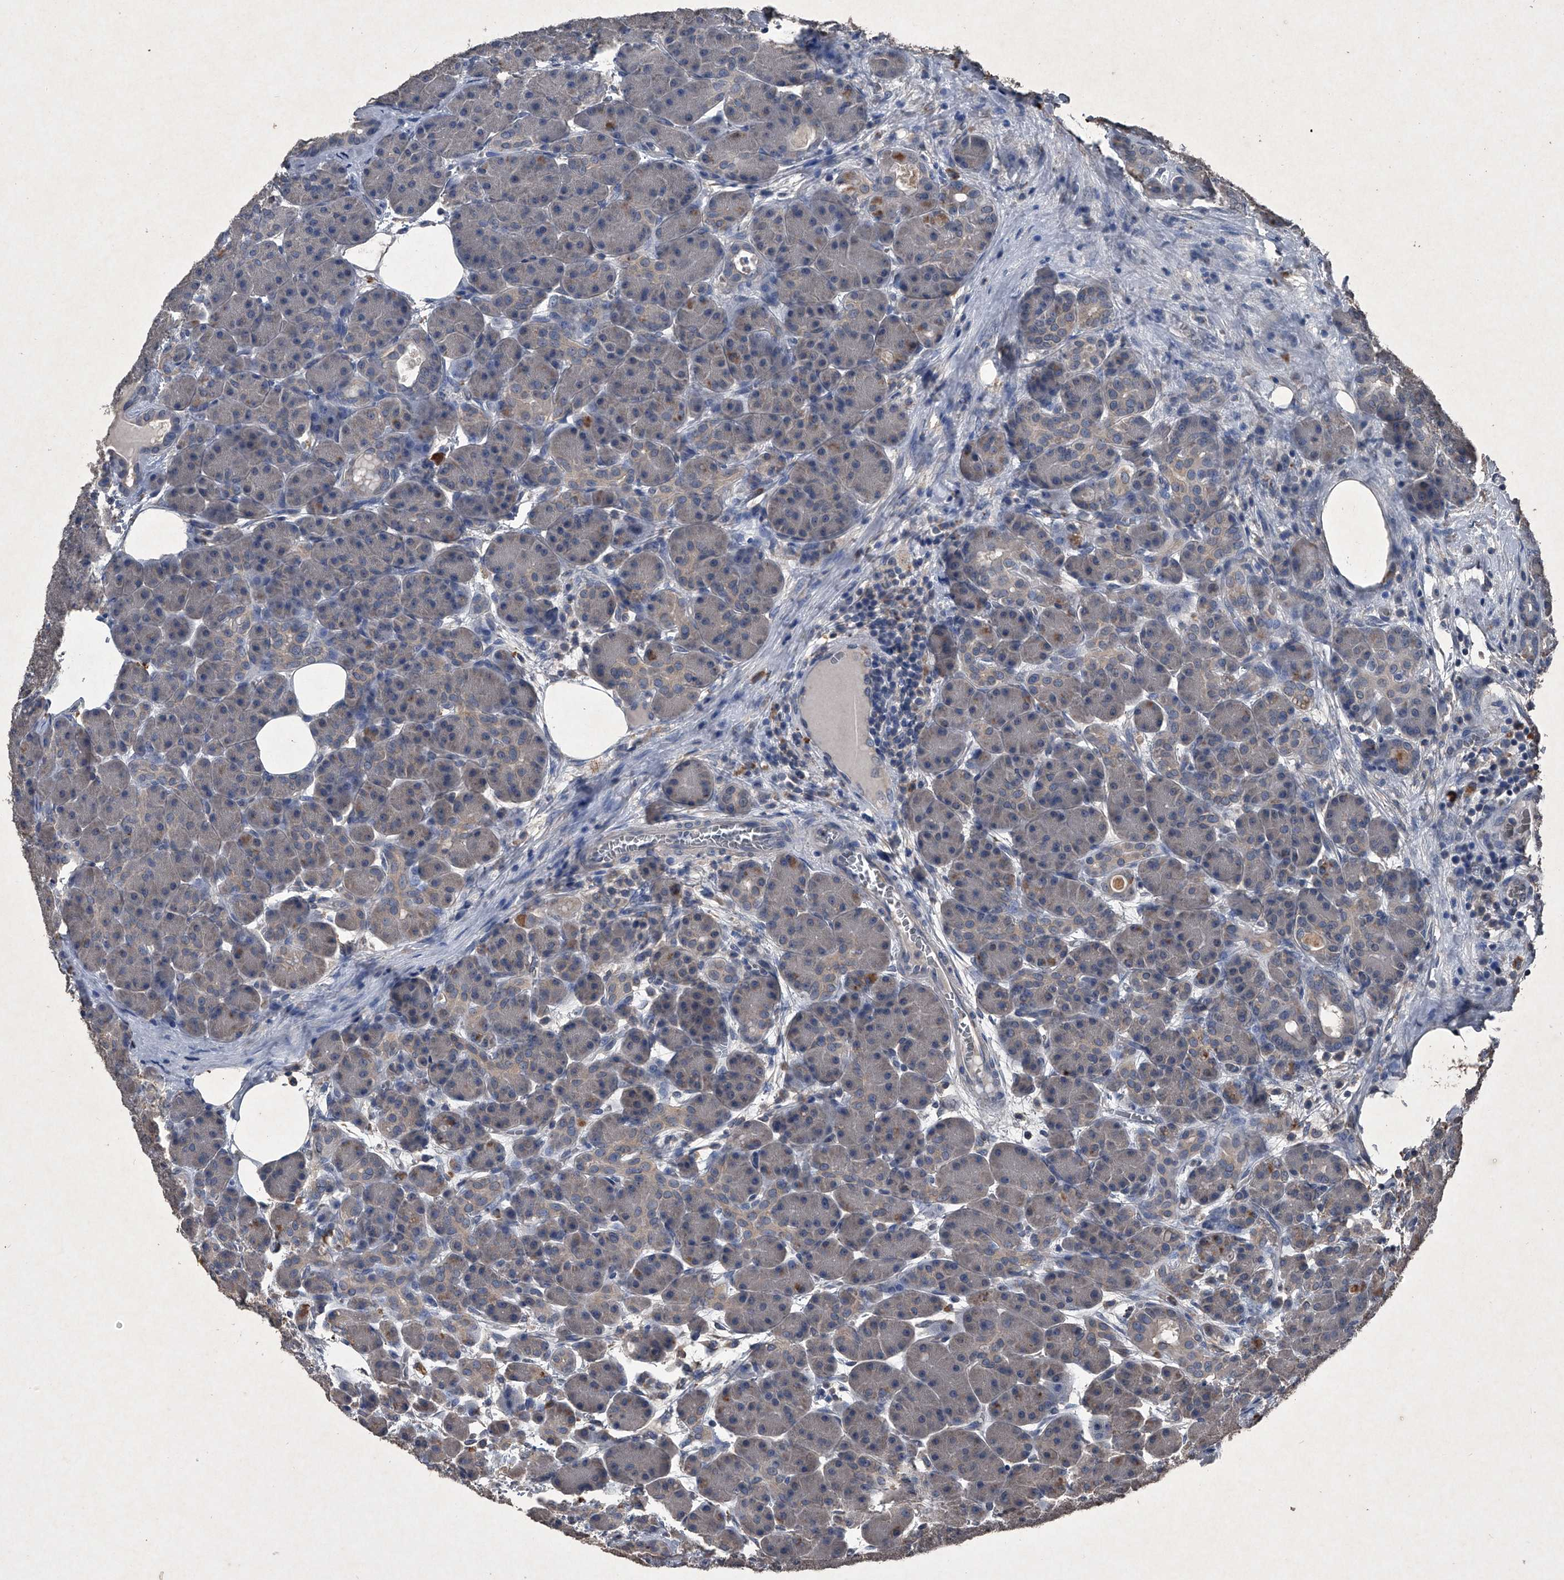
{"staining": {"intensity": "negative", "quantity": "none", "location": "none"}, "tissue": "pancreas", "cell_type": "Exocrine glandular cells", "image_type": "normal", "snomed": [{"axis": "morphology", "description": "Normal tissue, NOS"}, {"axis": "topography", "description": "Pancreas"}], "caption": "Normal pancreas was stained to show a protein in brown. There is no significant expression in exocrine glandular cells. The staining is performed using DAB brown chromogen with nuclei counter-stained in using hematoxylin.", "gene": "MAPKAP1", "patient": {"sex": "male", "age": 63}}